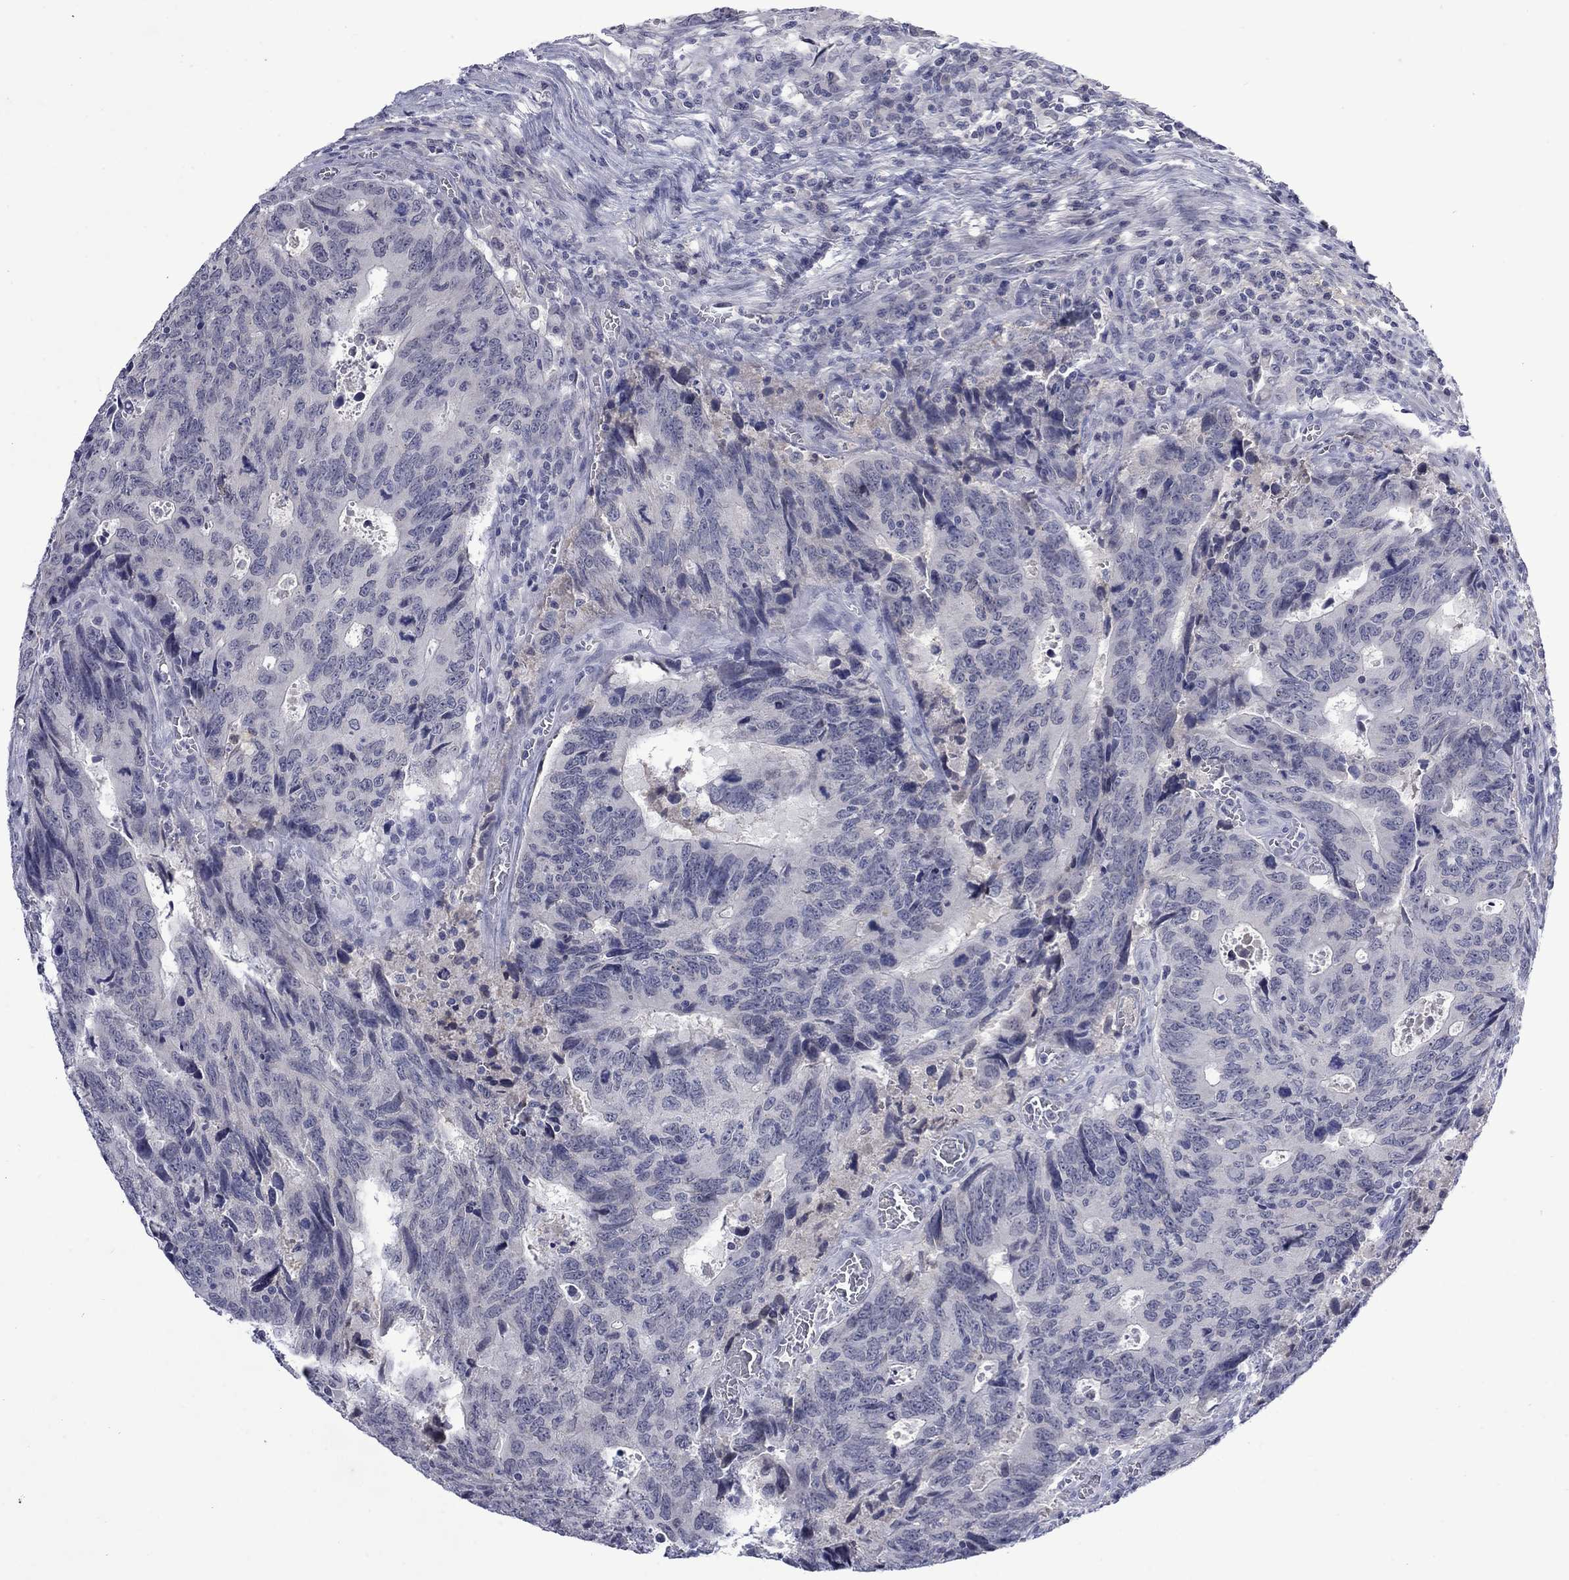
{"staining": {"intensity": "negative", "quantity": "none", "location": "none"}, "tissue": "colorectal cancer", "cell_type": "Tumor cells", "image_type": "cancer", "snomed": [{"axis": "morphology", "description": "Adenocarcinoma, NOS"}, {"axis": "topography", "description": "Colon"}], "caption": "Immunohistochemistry (IHC) of colorectal cancer (adenocarcinoma) demonstrates no expression in tumor cells.", "gene": "NSMF", "patient": {"sex": "female", "age": 77}}